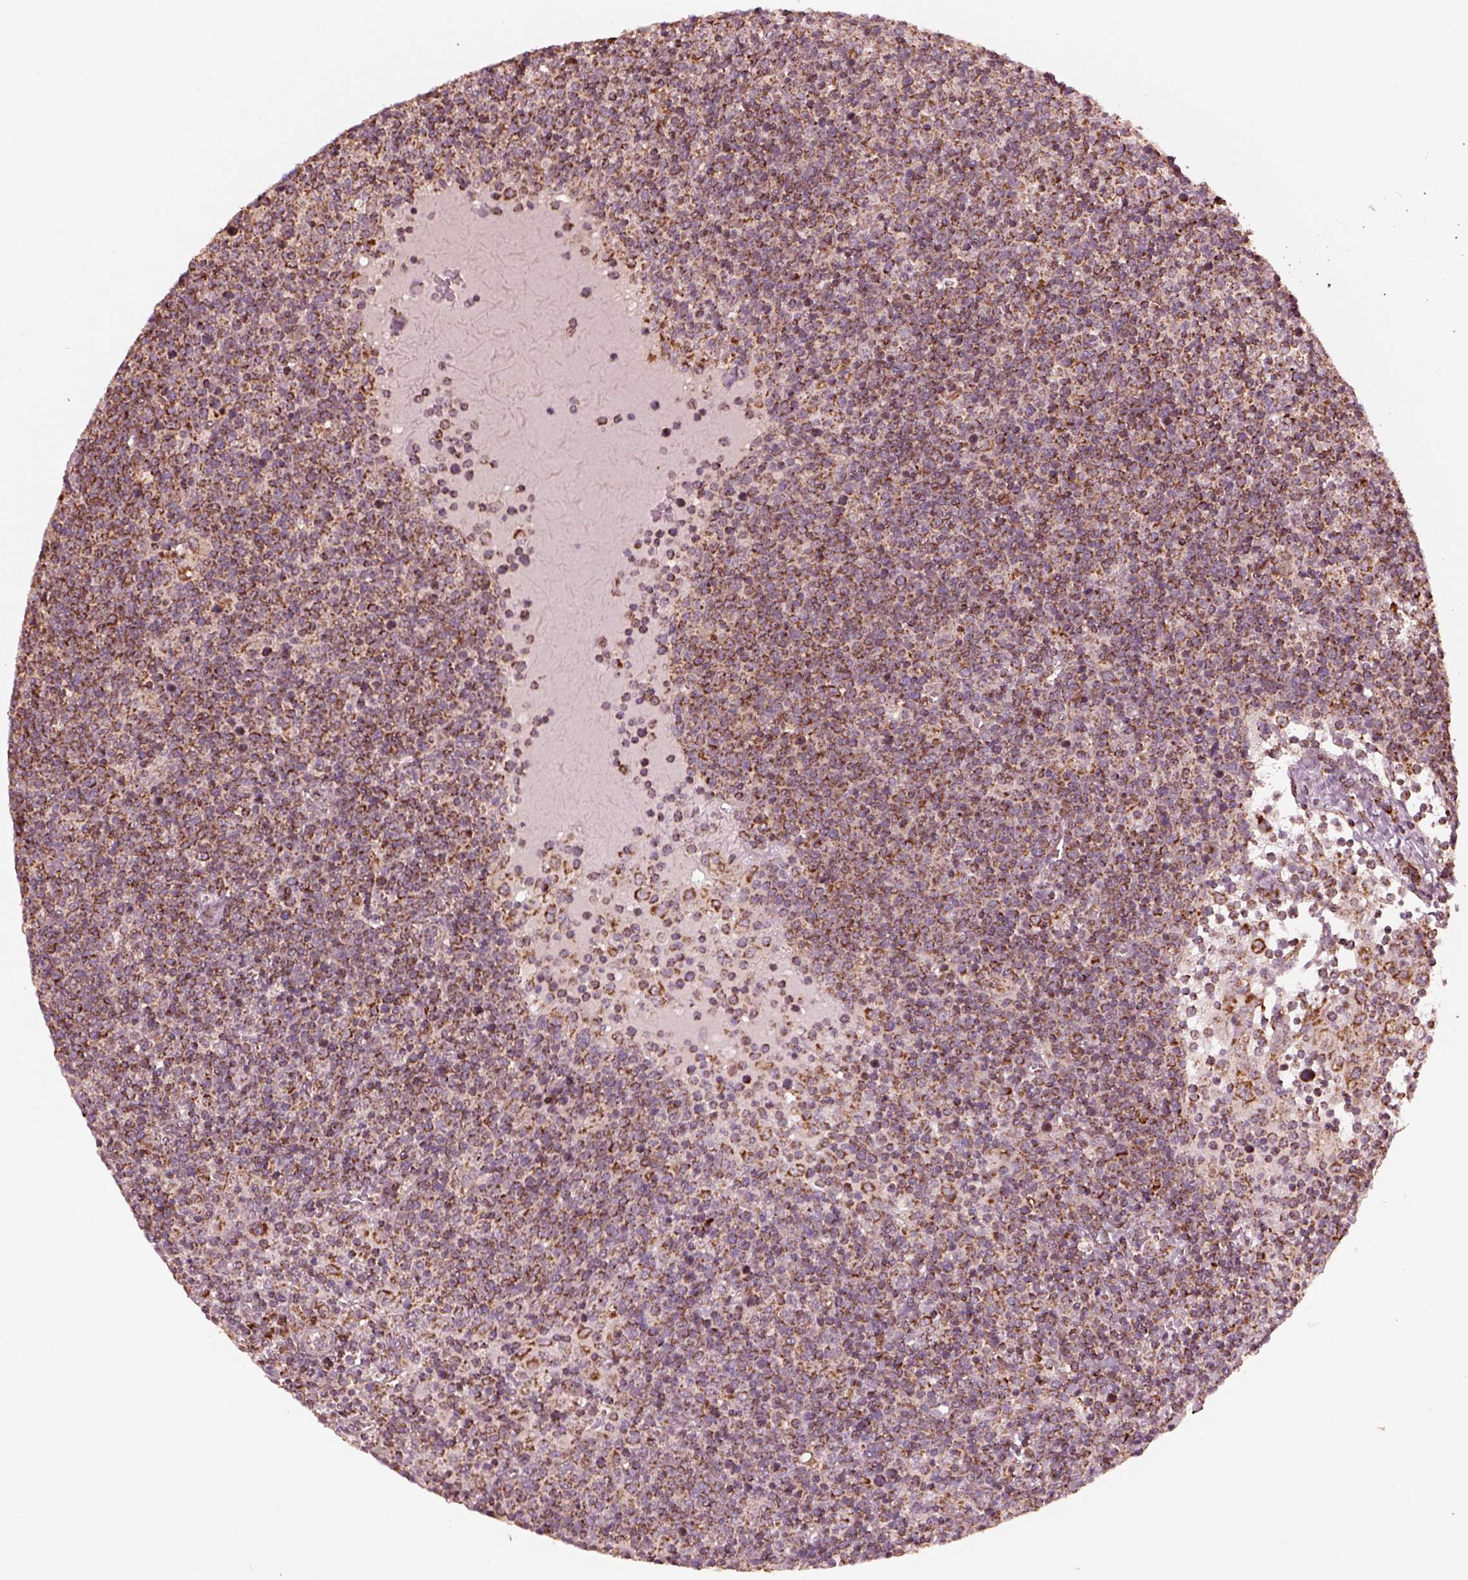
{"staining": {"intensity": "strong", "quantity": "25%-75%", "location": "cytoplasmic/membranous"}, "tissue": "lymphoma", "cell_type": "Tumor cells", "image_type": "cancer", "snomed": [{"axis": "morphology", "description": "Malignant lymphoma, non-Hodgkin's type, High grade"}, {"axis": "topography", "description": "Lymph node"}], "caption": "A brown stain shows strong cytoplasmic/membranous staining of a protein in high-grade malignant lymphoma, non-Hodgkin's type tumor cells.", "gene": "NDUFB10", "patient": {"sex": "male", "age": 61}}